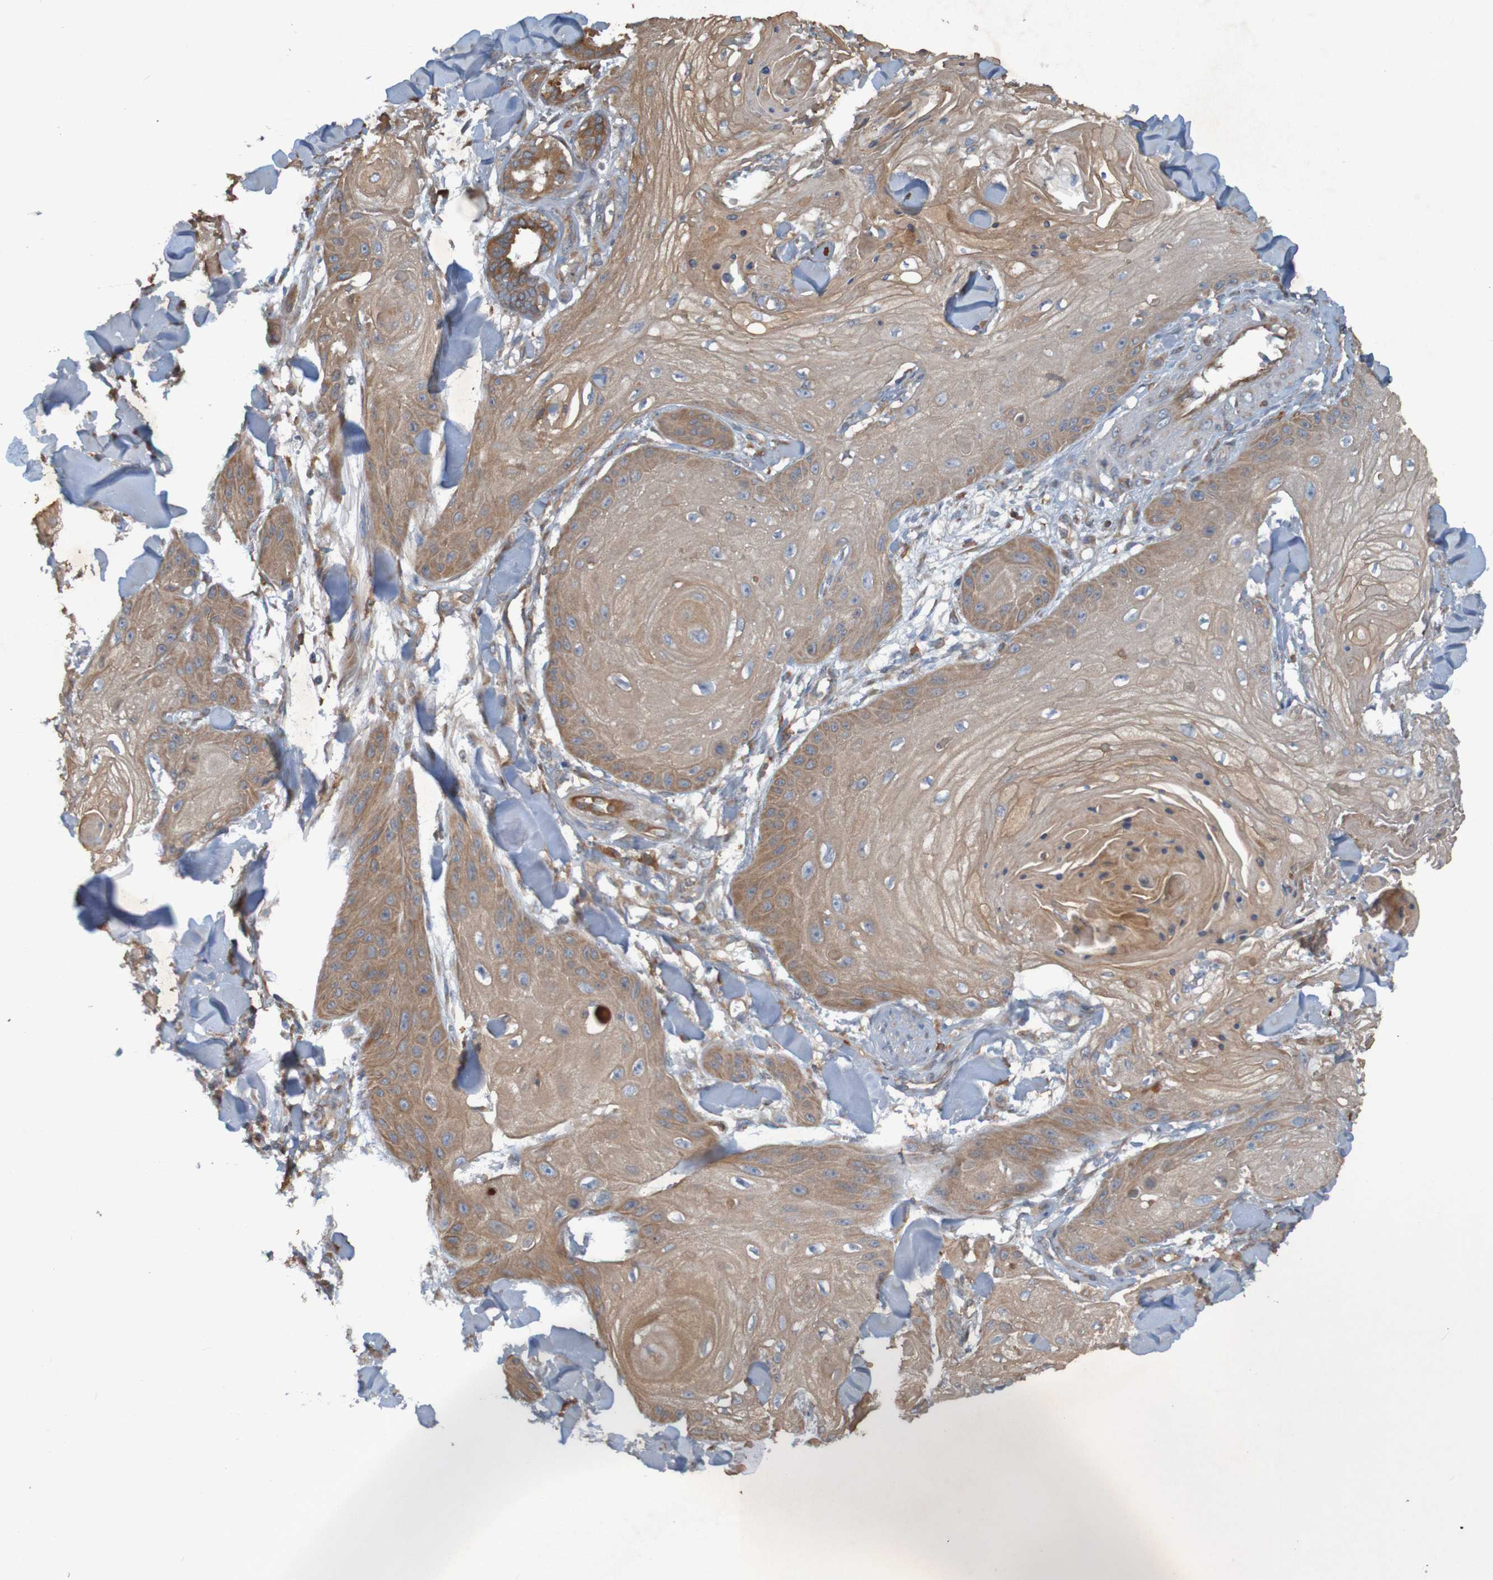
{"staining": {"intensity": "moderate", "quantity": ">75%", "location": "cytoplasmic/membranous"}, "tissue": "skin cancer", "cell_type": "Tumor cells", "image_type": "cancer", "snomed": [{"axis": "morphology", "description": "Squamous cell carcinoma, NOS"}, {"axis": "topography", "description": "Skin"}], "caption": "Skin cancer was stained to show a protein in brown. There is medium levels of moderate cytoplasmic/membranous positivity in about >75% of tumor cells.", "gene": "DNAJC4", "patient": {"sex": "male", "age": 74}}